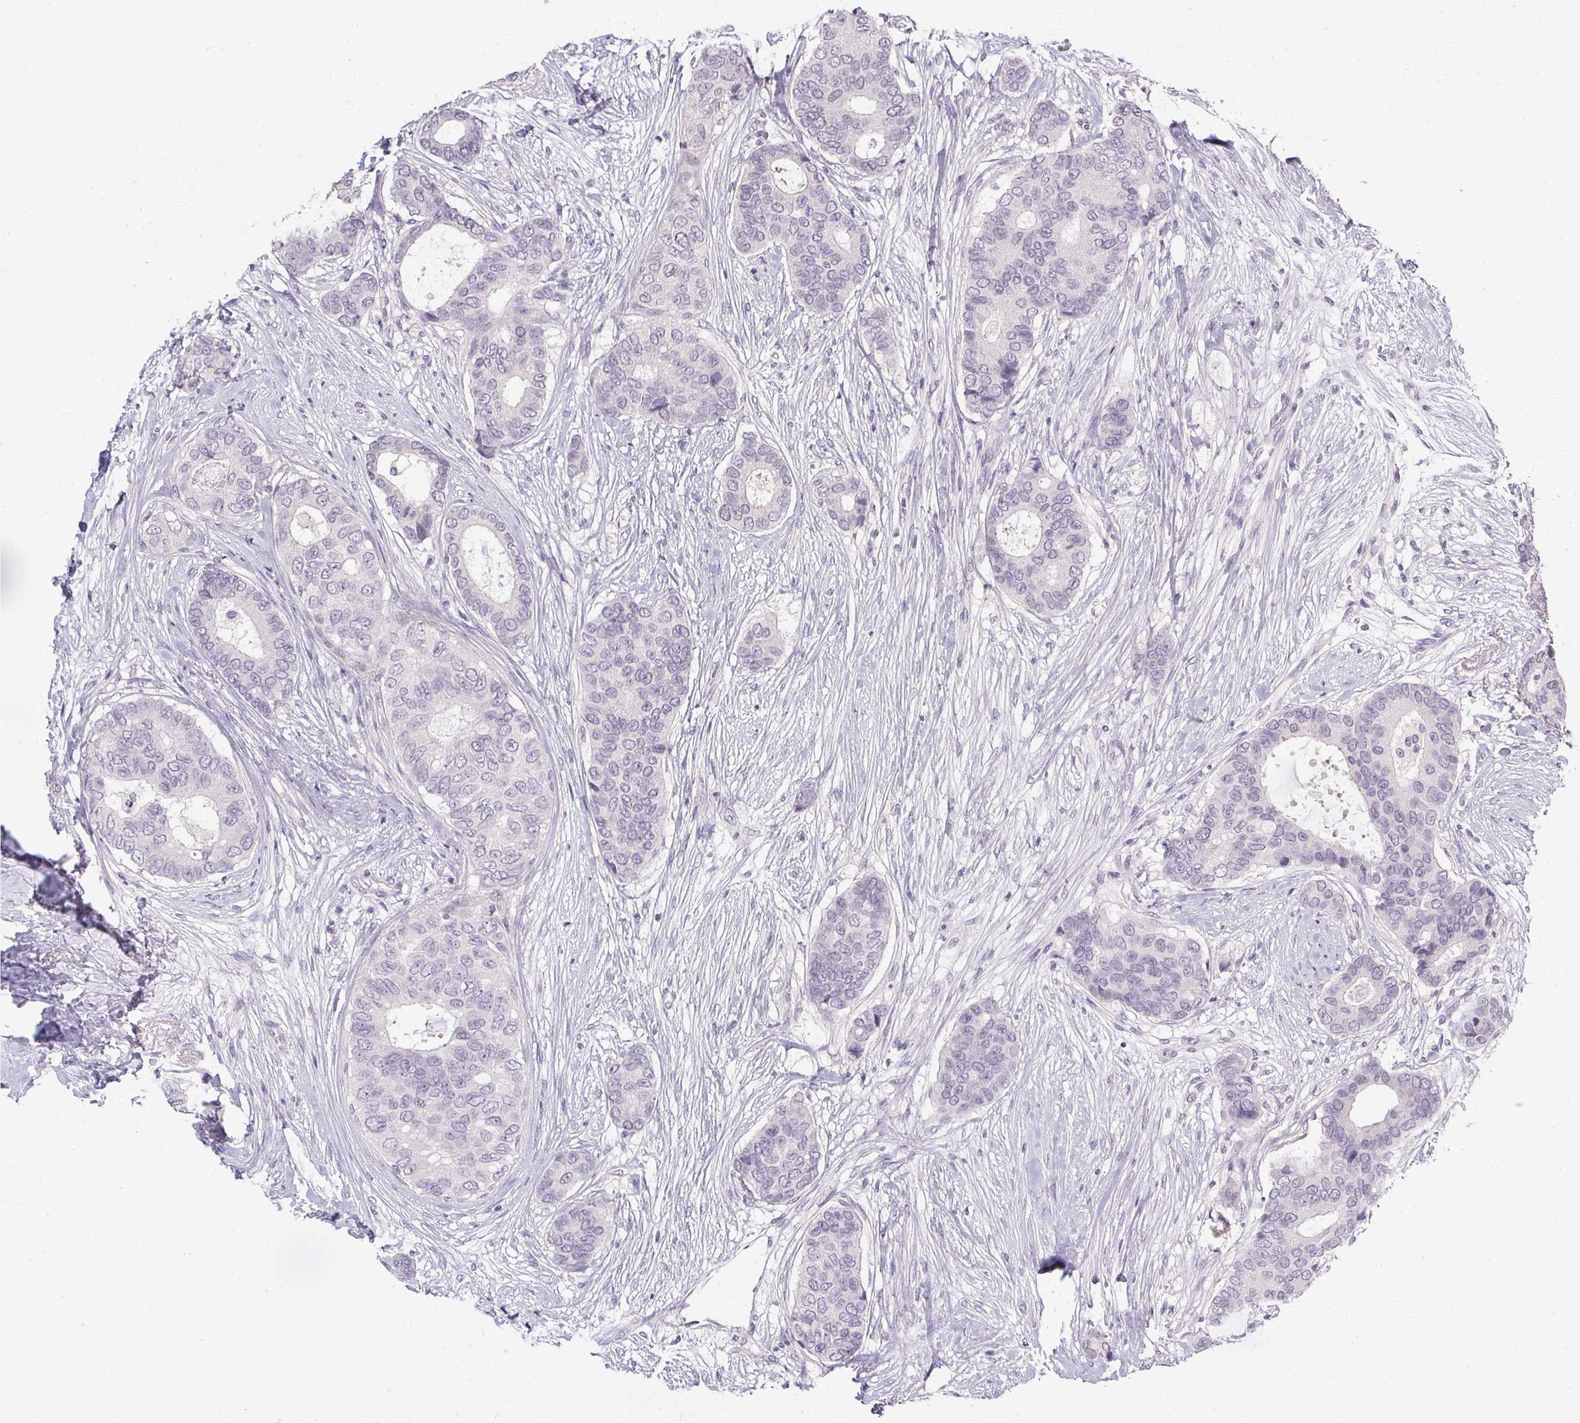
{"staining": {"intensity": "negative", "quantity": "none", "location": "none"}, "tissue": "breast cancer", "cell_type": "Tumor cells", "image_type": "cancer", "snomed": [{"axis": "morphology", "description": "Duct carcinoma"}, {"axis": "topography", "description": "Breast"}], "caption": "A micrograph of breast cancer stained for a protein demonstrates no brown staining in tumor cells.", "gene": "PMEL", "patient": {"sex": "female", "age": 75}}